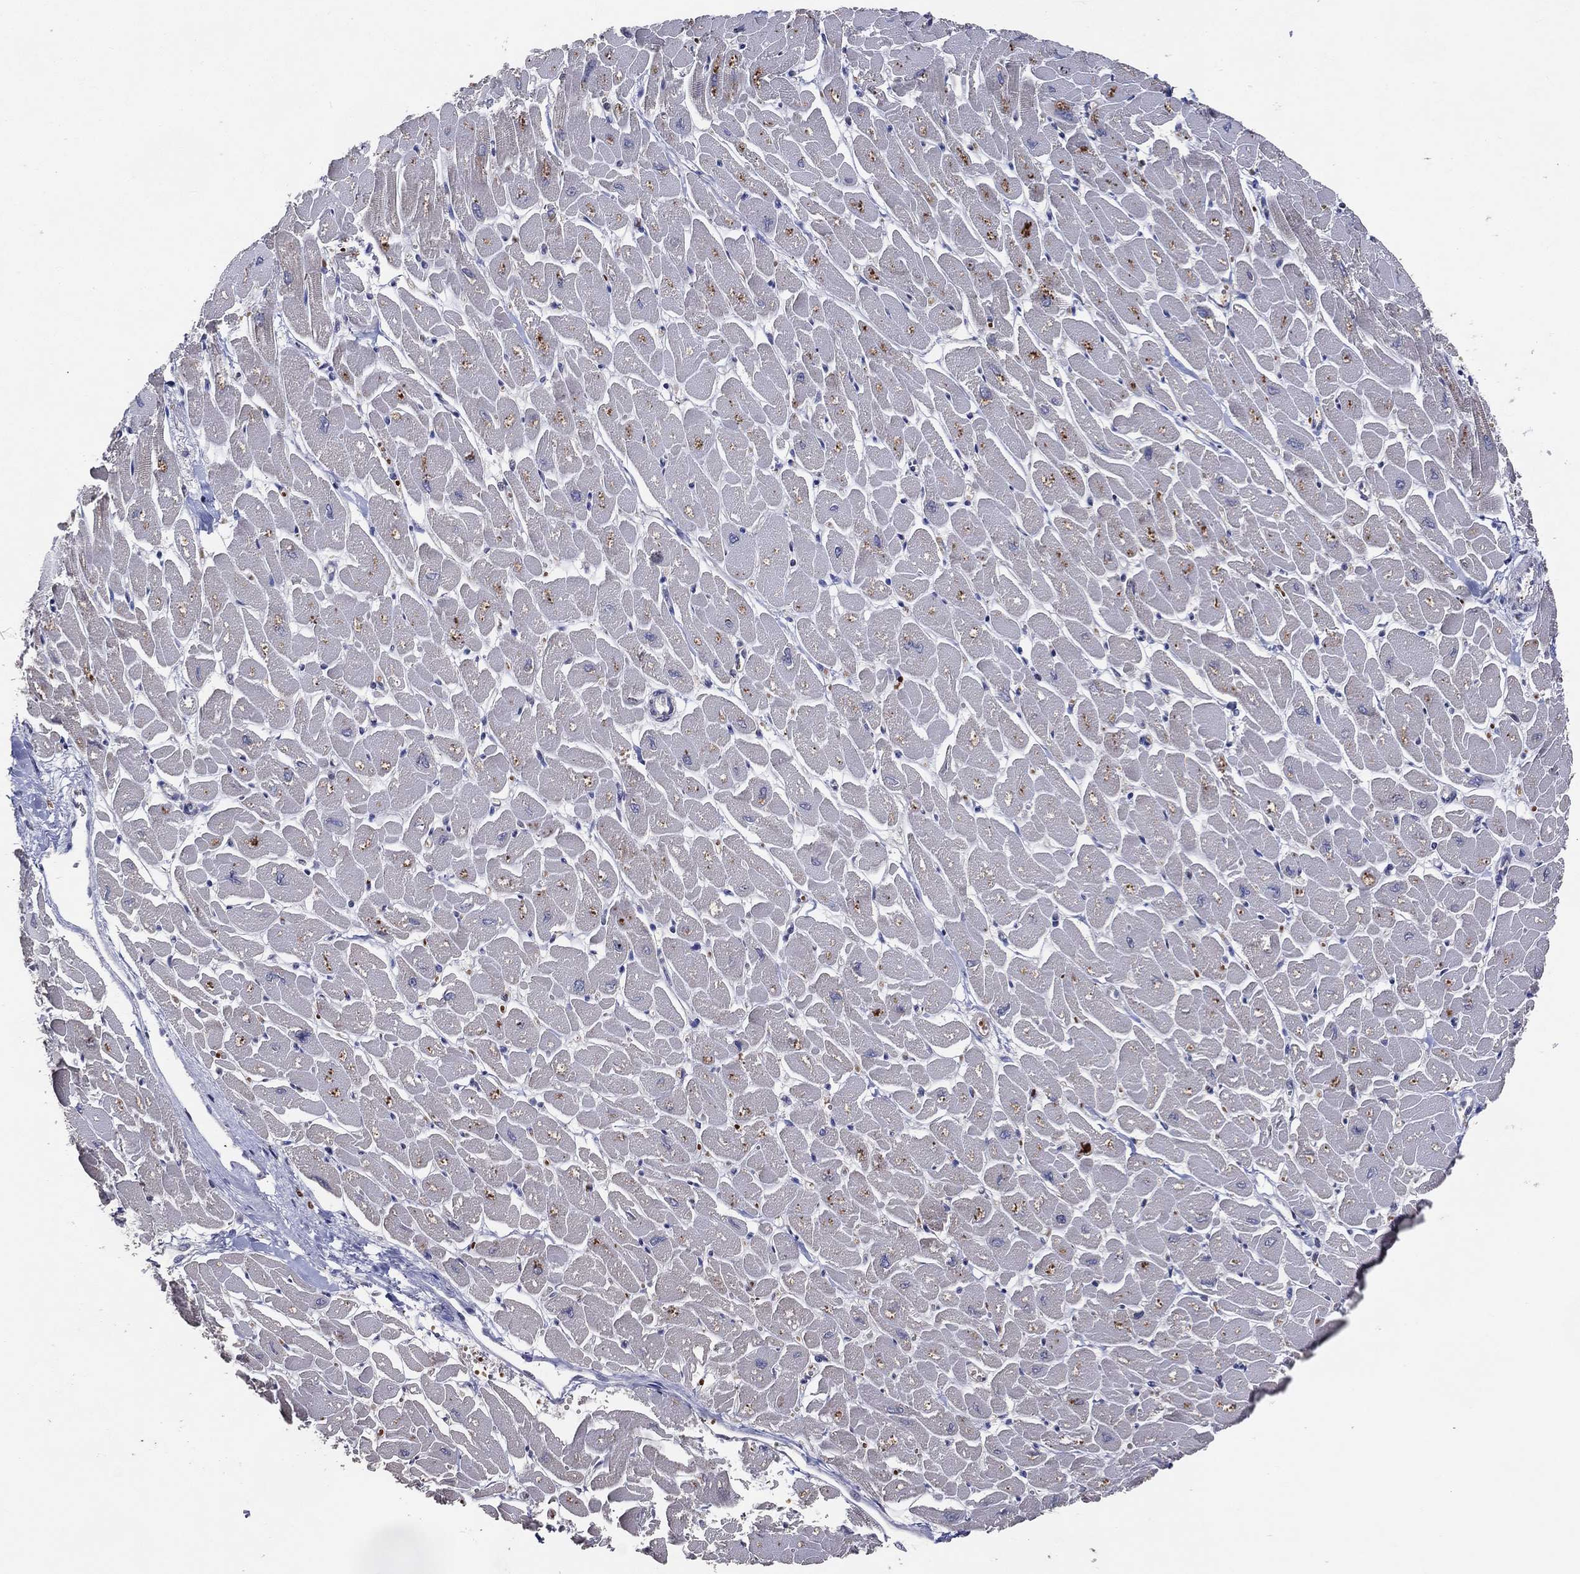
{"staining": {"intensity": "negative", "quantity": "none", "location": "none"}, "tissue": "heart muscle", "cell_type": "Cardiomyocytes", "image_type": "normal", "snomed": [{"axis": "morphology", "description": "Normal tissue, NOS"}, {"axis": "topography", "description": "Heart"}], "caption": "Immunohistochemistry (IHC) of unremarkable heart muscle displays no expression in cardiomyocytes.", "gene": "DNAH7", "patient": {"sex": "male", "age": 57}}